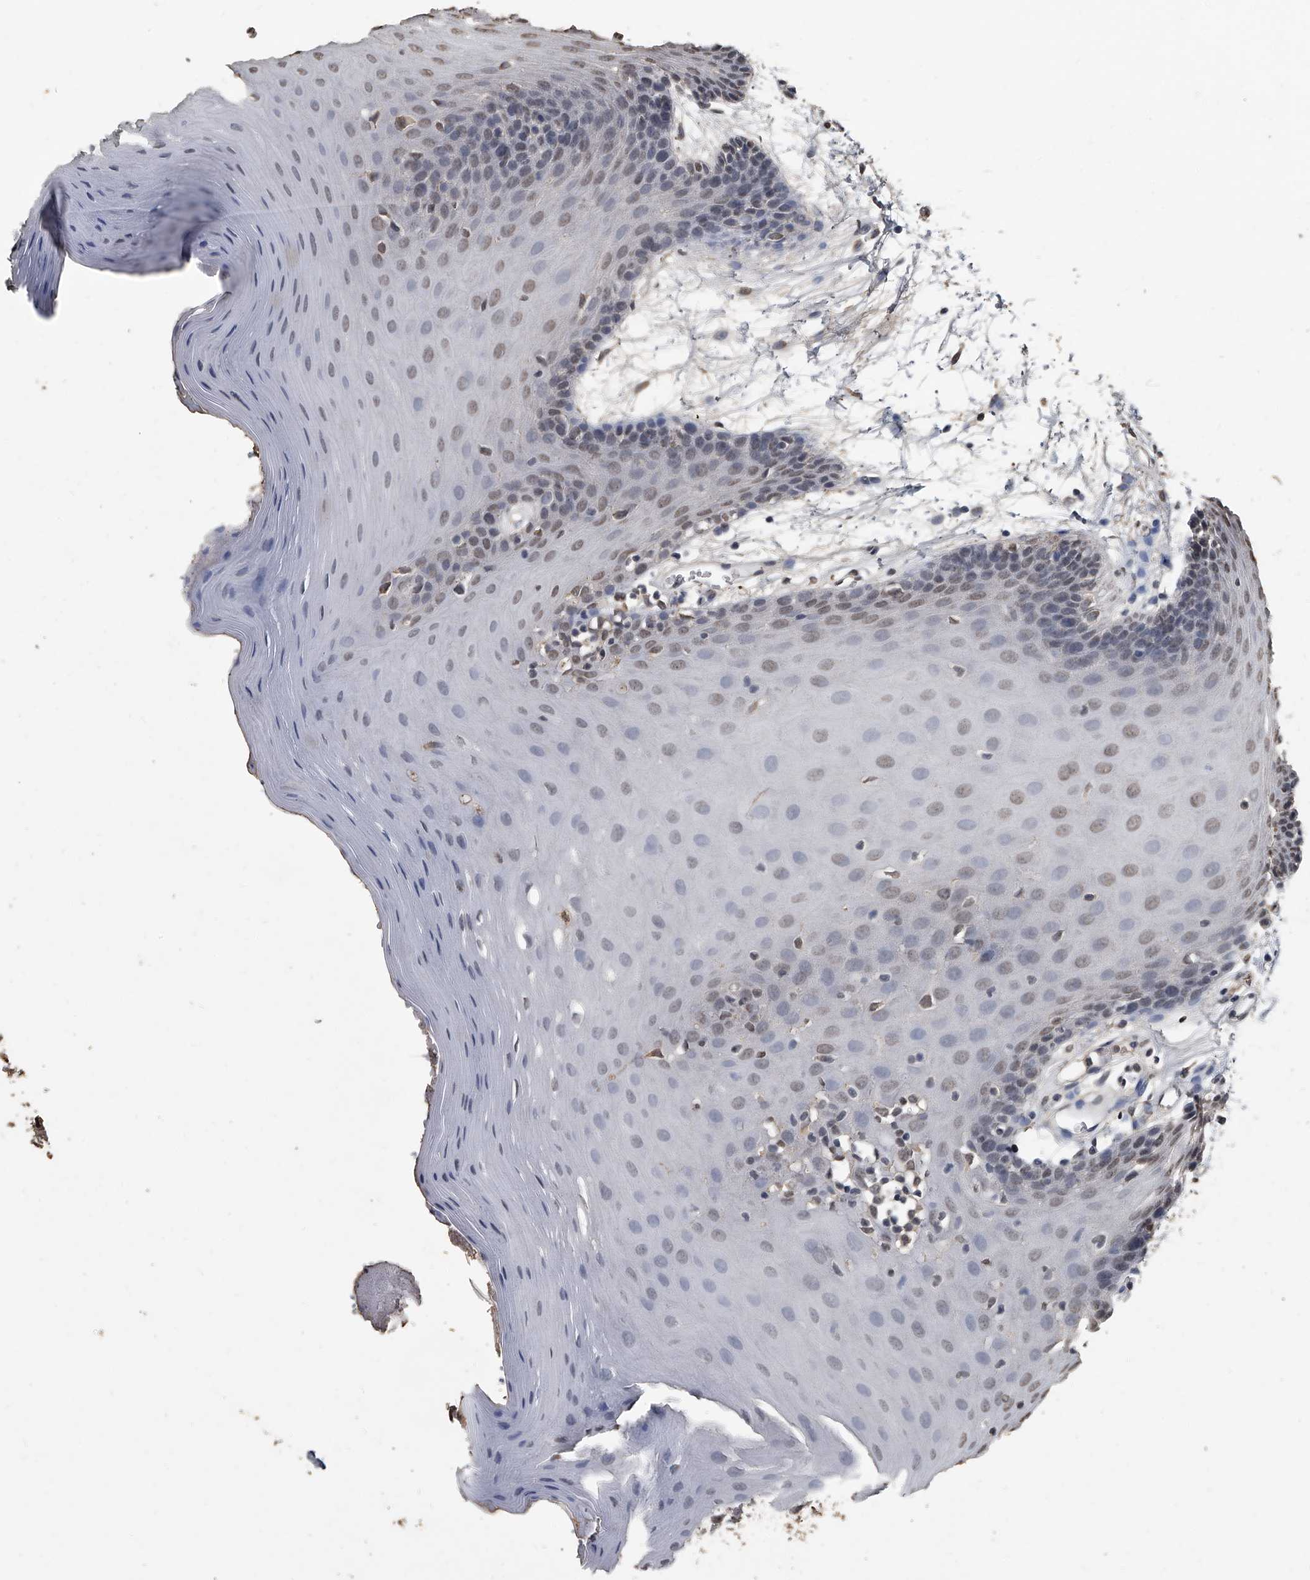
{"staining": {"intensity": "moderate", "quantity": "25%-75%", "location": "nuclear"}, "tissue": "oral mucosa", "cell_type": "Squamous epithelial cells", "image_type": "normal", "snomed": [{"axis": "morphology", "description": "Normal tissue, NOS"}, {"axis": "morphology", "description": "Squamous cell carcinoma, NOS"}, {"axis": "topography", "description": "Skeletal muscle"}, {"axis": "topography", "description": "Oral tissue"}, {"axis": "topography", "description": "Salivary gland"}, {"axis": "topography", "description": "Head-Neck"}], "caption": "Immunohistochemical staining of unremarkable human oral mucosa reveals moderate nuclear protein expression in about 25%-75% of squamous epithelial cells. (IHC, brightfield microscopy, high magnification).", "gene": "MATR3", "patient": {"sex": "male", "age": 54}}